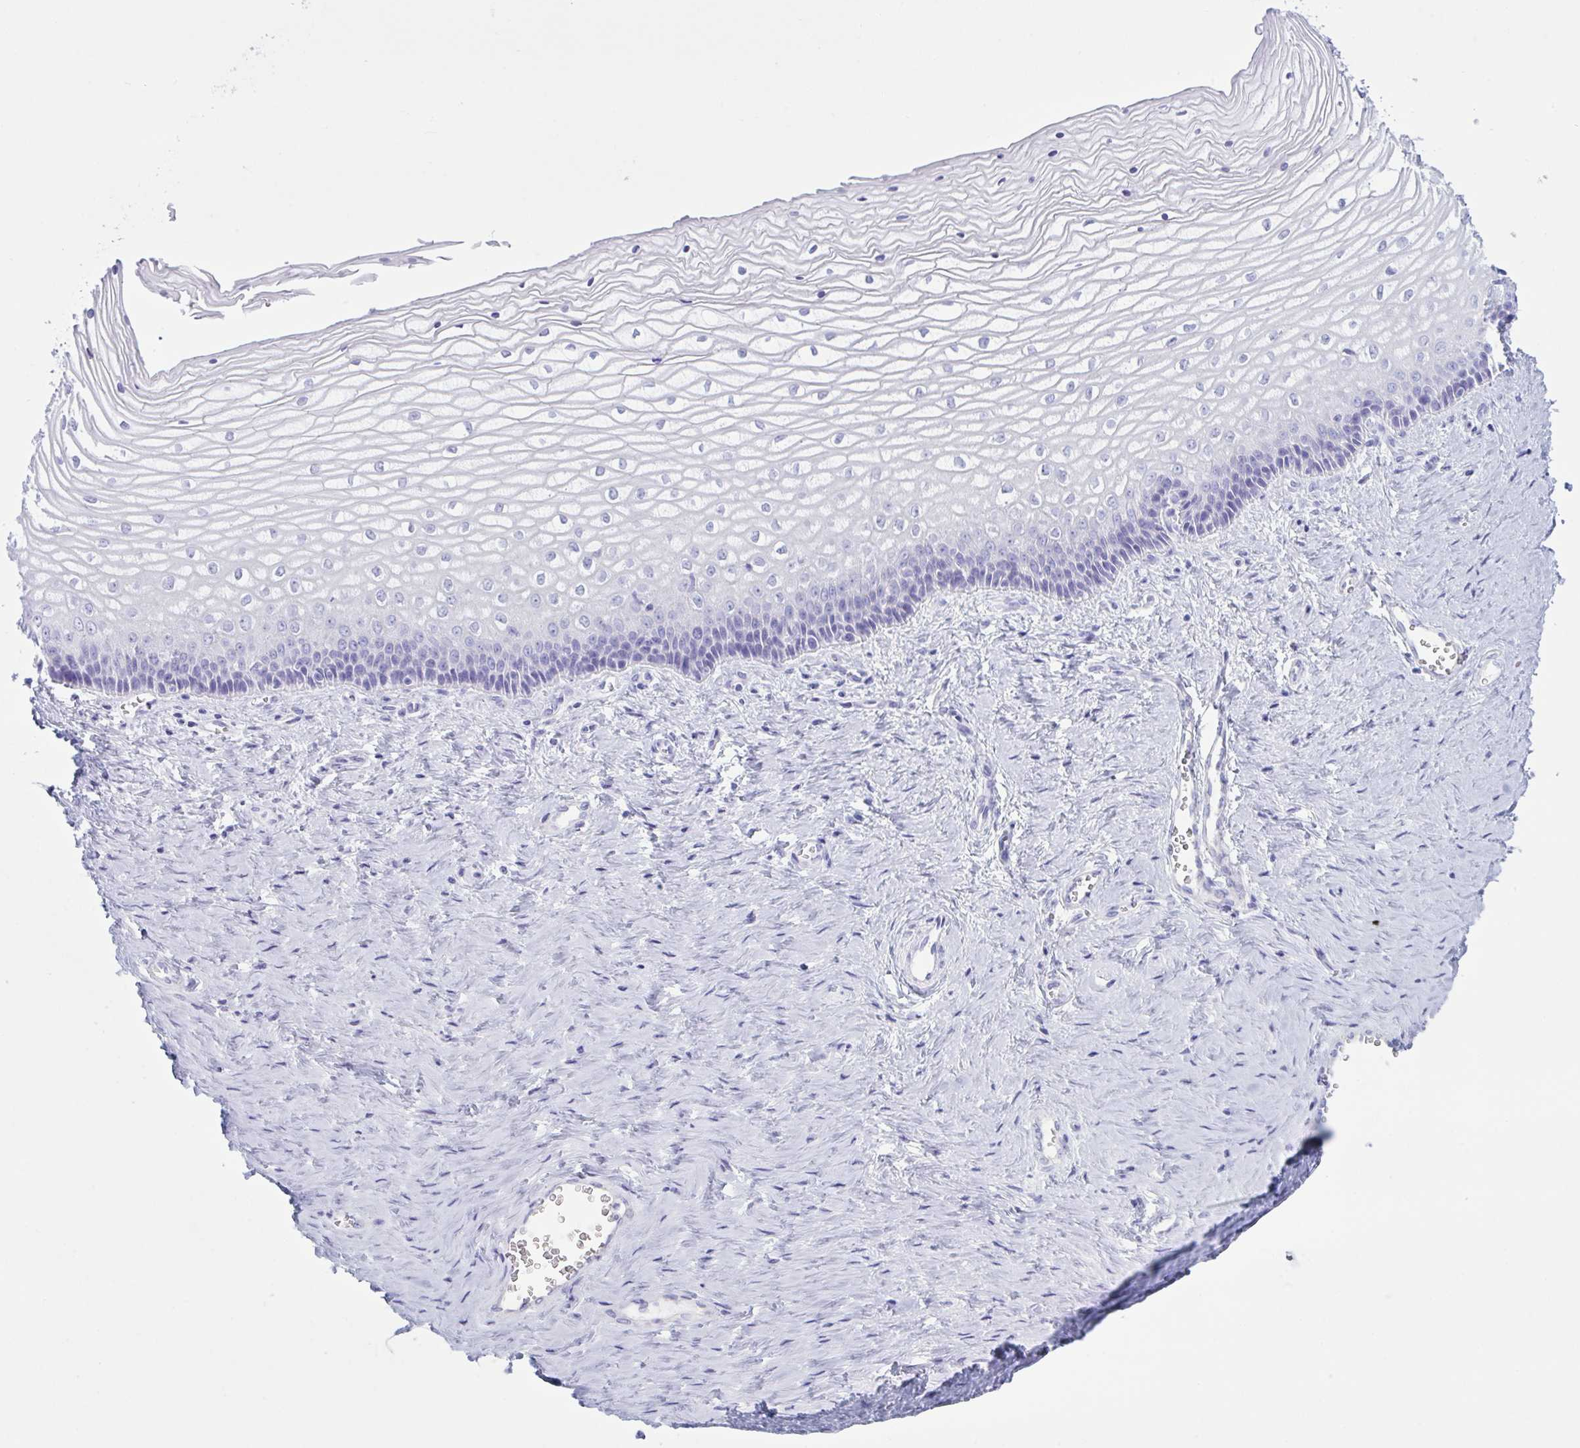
{"staining": {"intensity": "negative", "quantity": "none", "location": "none"}, "tissue": "vagina", "cell_type": "Squamous epithelial cells", "image_type": "normal", "snomed": [{"axis": "morphology", "description": "Normal tissue, NOS"}, {"axis": "topography", "description": "Vagina"}], "caption": "Immunohistochemistry image of unremarkable human vagina stained for a protein (brown), which displays no positivity in squamous epithelial cells. The staining was performed using DAB (3,3'-diaminobenzidine) to visualize the protein expression in brown, while the nuclei were stained in blue with hematoxylin (Magnification: 20x).", "gene": "XCL1", "patient": {"sex": "female", "age": 45}}